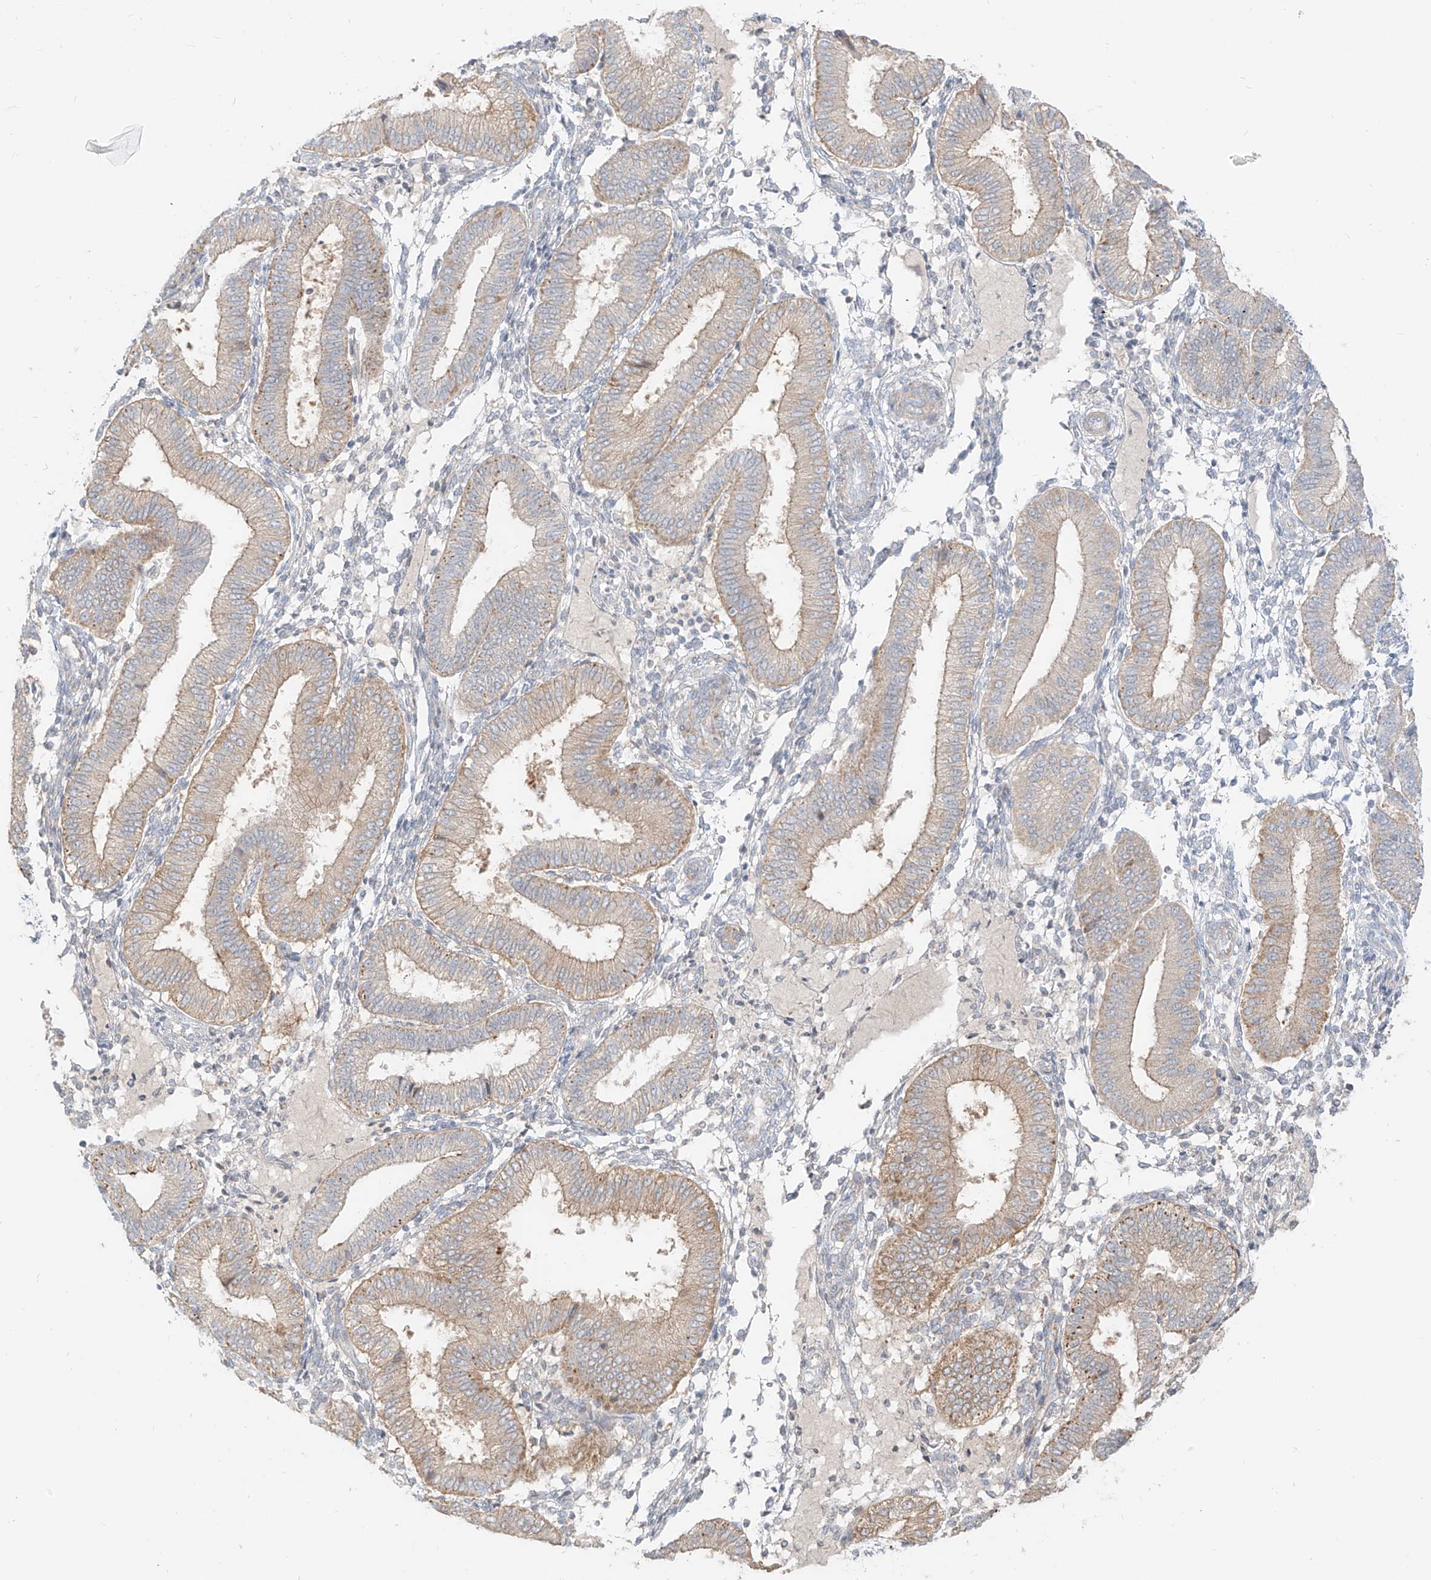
{"staining": {"intensity": "negative", "quantity": "none", "location": "none"}, "tissue": "endometrium", "cell_type": "Cells in endometrial stroma", "image_type": "normal", "snomed": [{"axis": "morphology", "description": "Normal tissue, NOS"}, {"axis": "topography", "description": "Endometrium"}], "caption": "Protein analysis of benign endometrium reveals no significant staining in cells in endometrial stroma.", "gene": "ZIM3", "patient": {"sex": "female", "age": 39}}